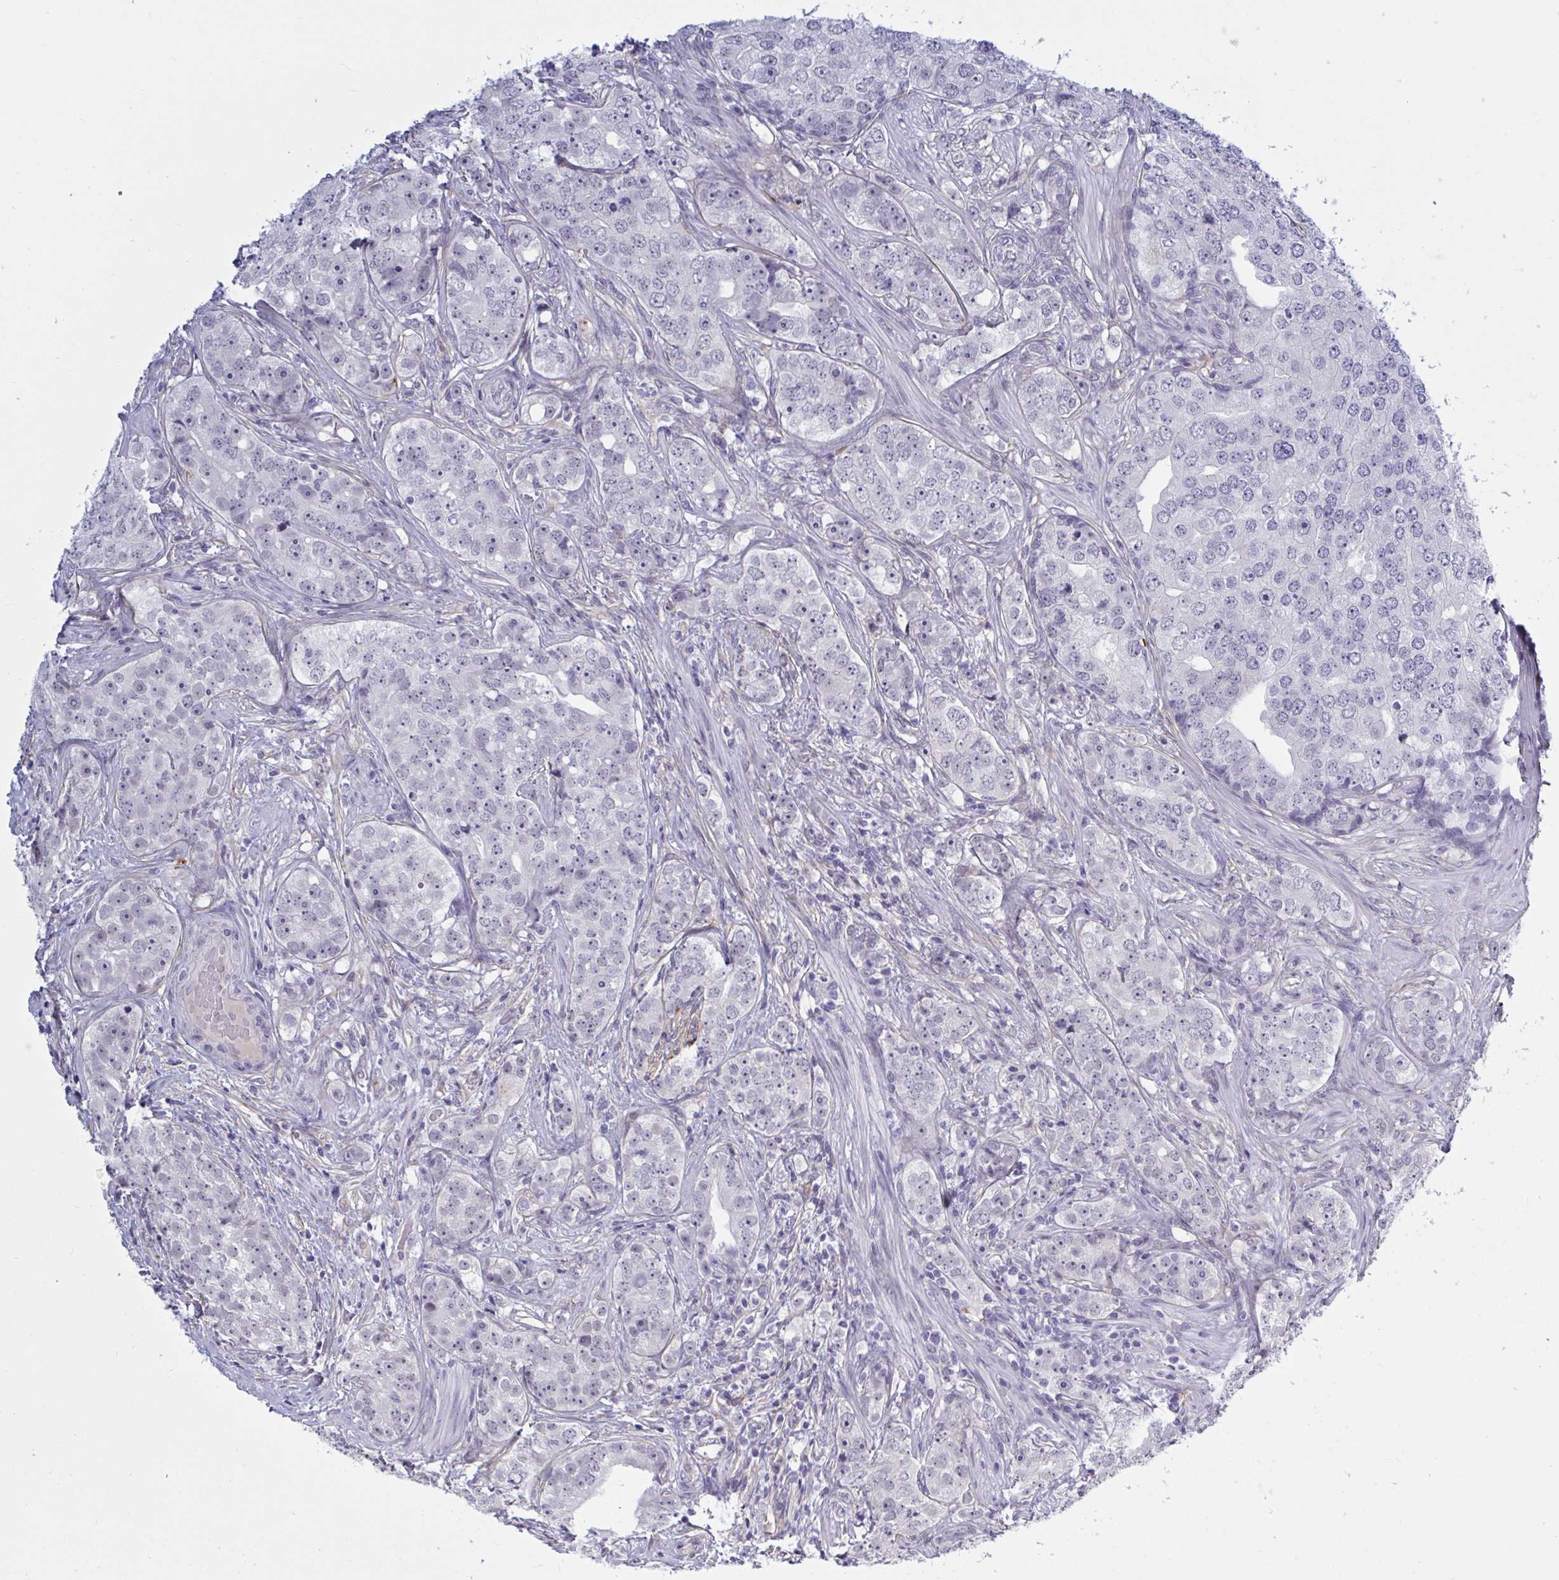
{"staining": {"intensity": "negative", "quantity": "none", "location": "none"}, "tissue": "prostate cancer", "cell_type": "Tumor cells", "image_type": "cancer", "snomed": [{"axis": "morphology", "description": "Adenocarcinoma, High grade"}, {"axis": "topography", "description": "Prostate"}], "caption": "High power microscopy histopathology image of an immunohistochemistry (IHC) photomicrograph of adenocarcinoma (high-grade) (prostate), revealing no significant expression in tumor cells.", "gene": "TCEAL8", "patient": {"sex": "male", "age": 60}}